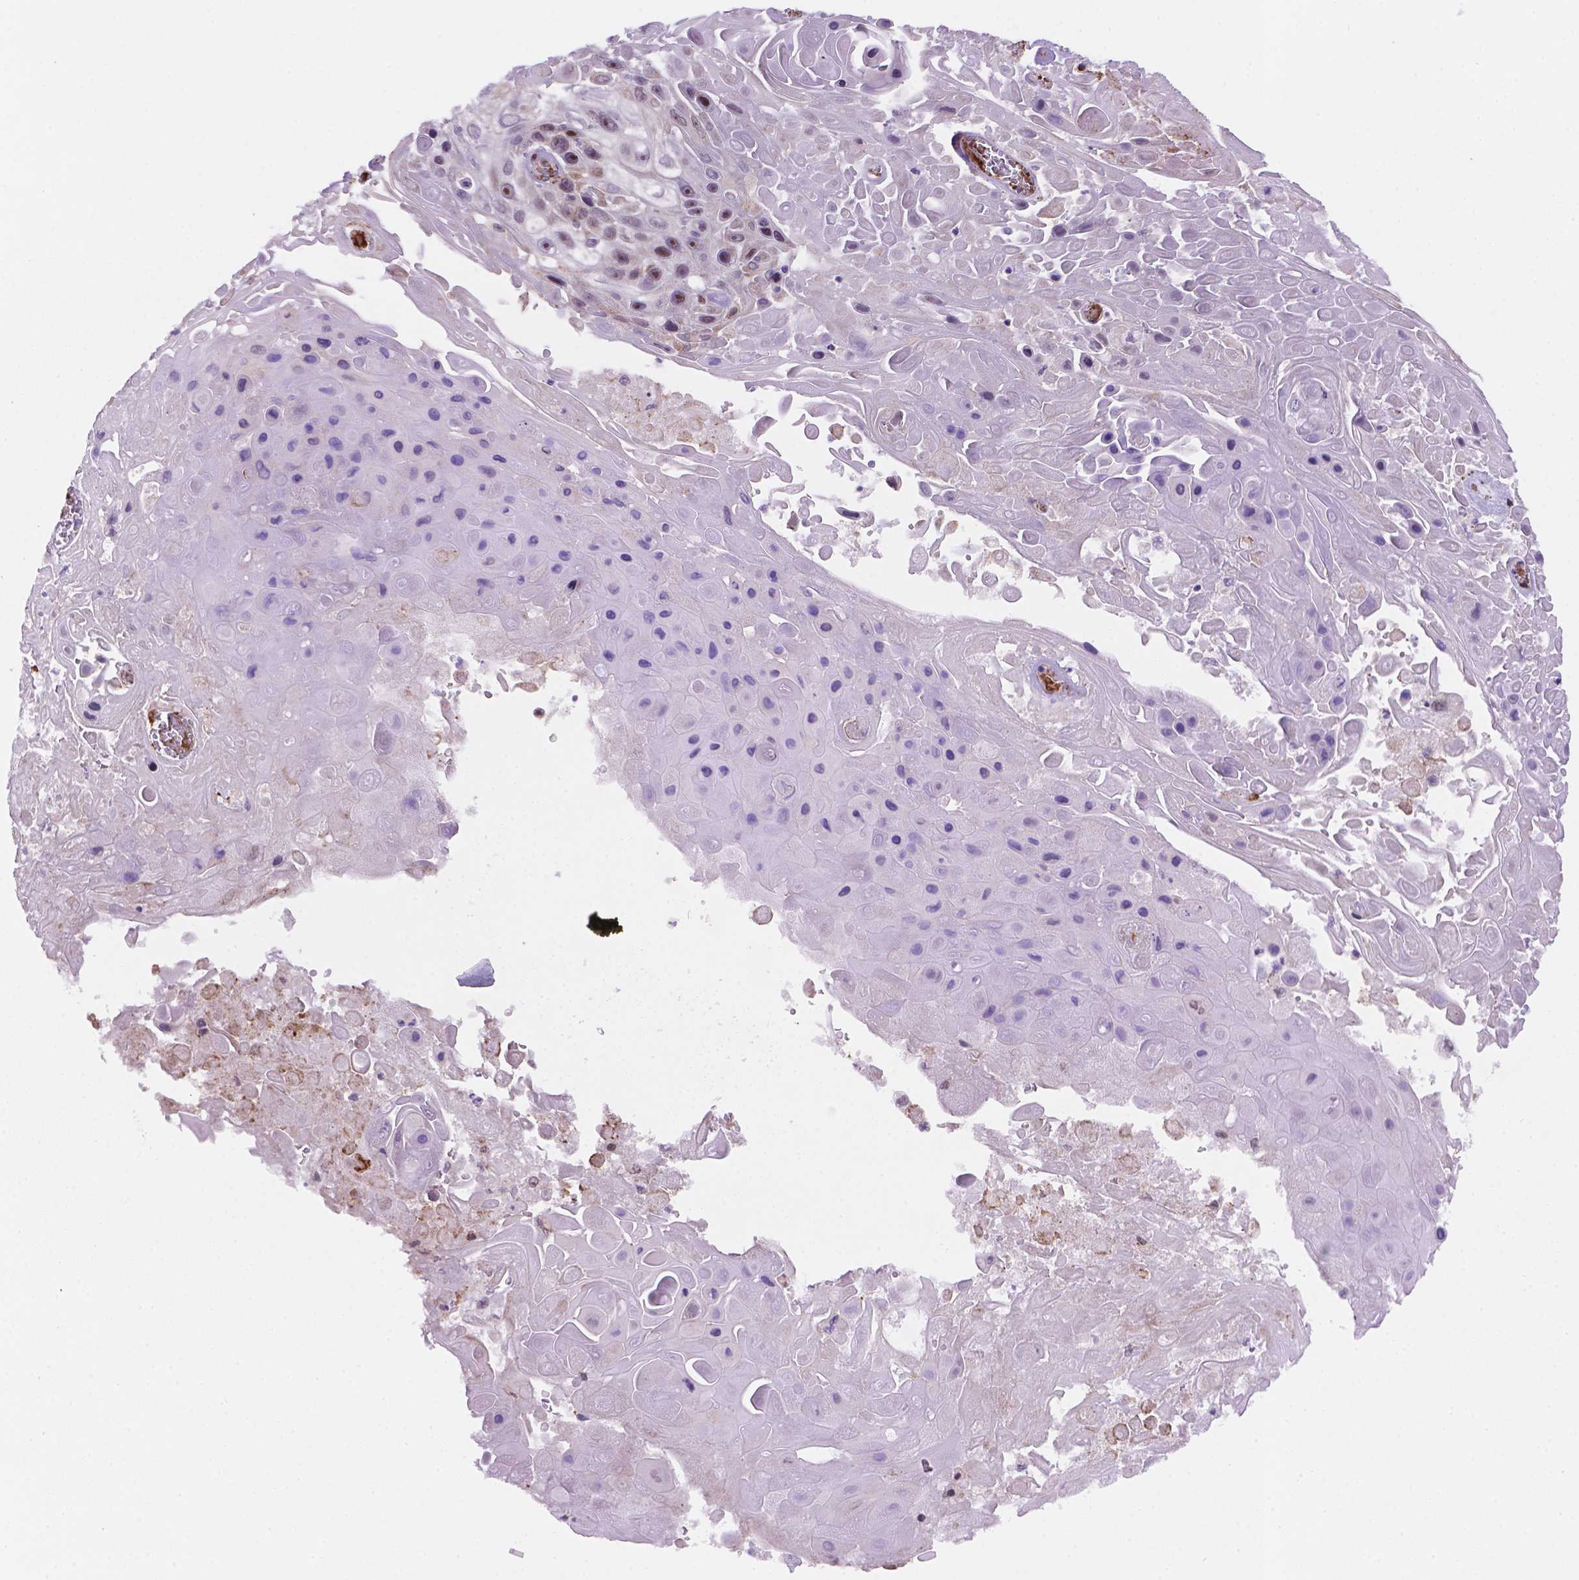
{"staining": {"intensity": "moderate", "quantity": "<25%", "location": "cytoplasmic/membranous,nuclear"}, "tissue": "skin cancer", "cell_type": "Tumor cells", "image_type": "cancer", "snomed": [{"axis": "morphology", "description": "Squamous cell carcinoma, NOS"}, {"axis": "topography", "description": "Skin"}], "caption": "This is a histology image of immunohistochemistry staining of skin cancer, which shows moderate expression in the cytoplasmic/membranous and nuclear of tumor cells.", "gene": "FNIP1", "patient": {"sex": "male", "age": 82}}